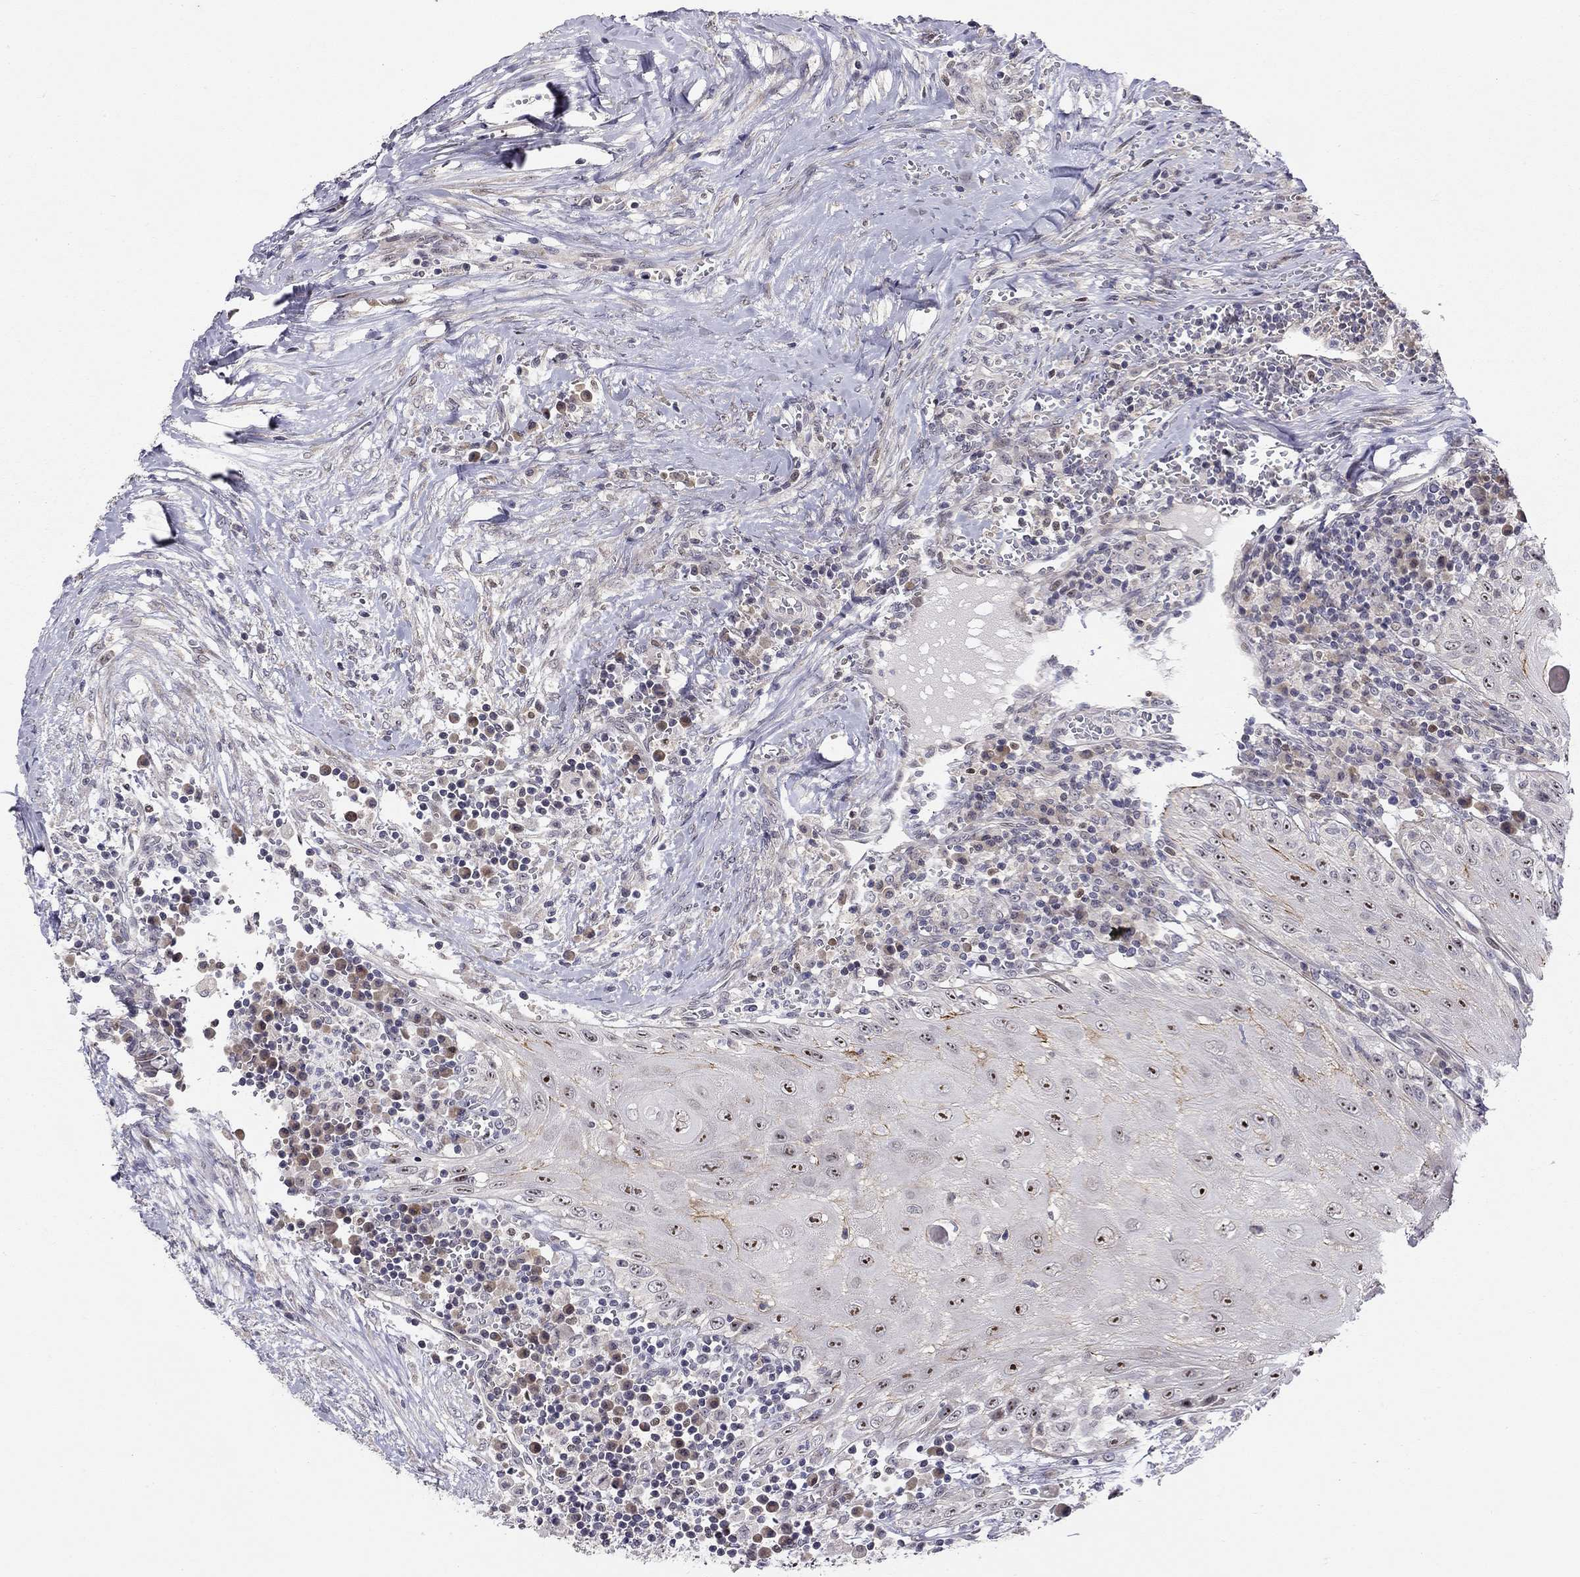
{"staining": {"intensity": "moderate", "quantity": "25%-75%", "location": "nuclear"}, "tissue": "head and neck cancer", "cell_type": "Tumor cells", "image_type": "cancer", "snomed": [{"axis": "morphology", "description": "Squamous cell carcinoma, NOS"}, {"axis": "topography", "description": "Oral tissue"}, {"axis": "topography", "description": "Head-Neck"}], "caption": "Human squamous cell carcinoma (head and neck) stained with a protein marker shows moderate staining in tumor cells.", "gene": "STXBP6", "patient": {"sex": "male", "age": 58}}